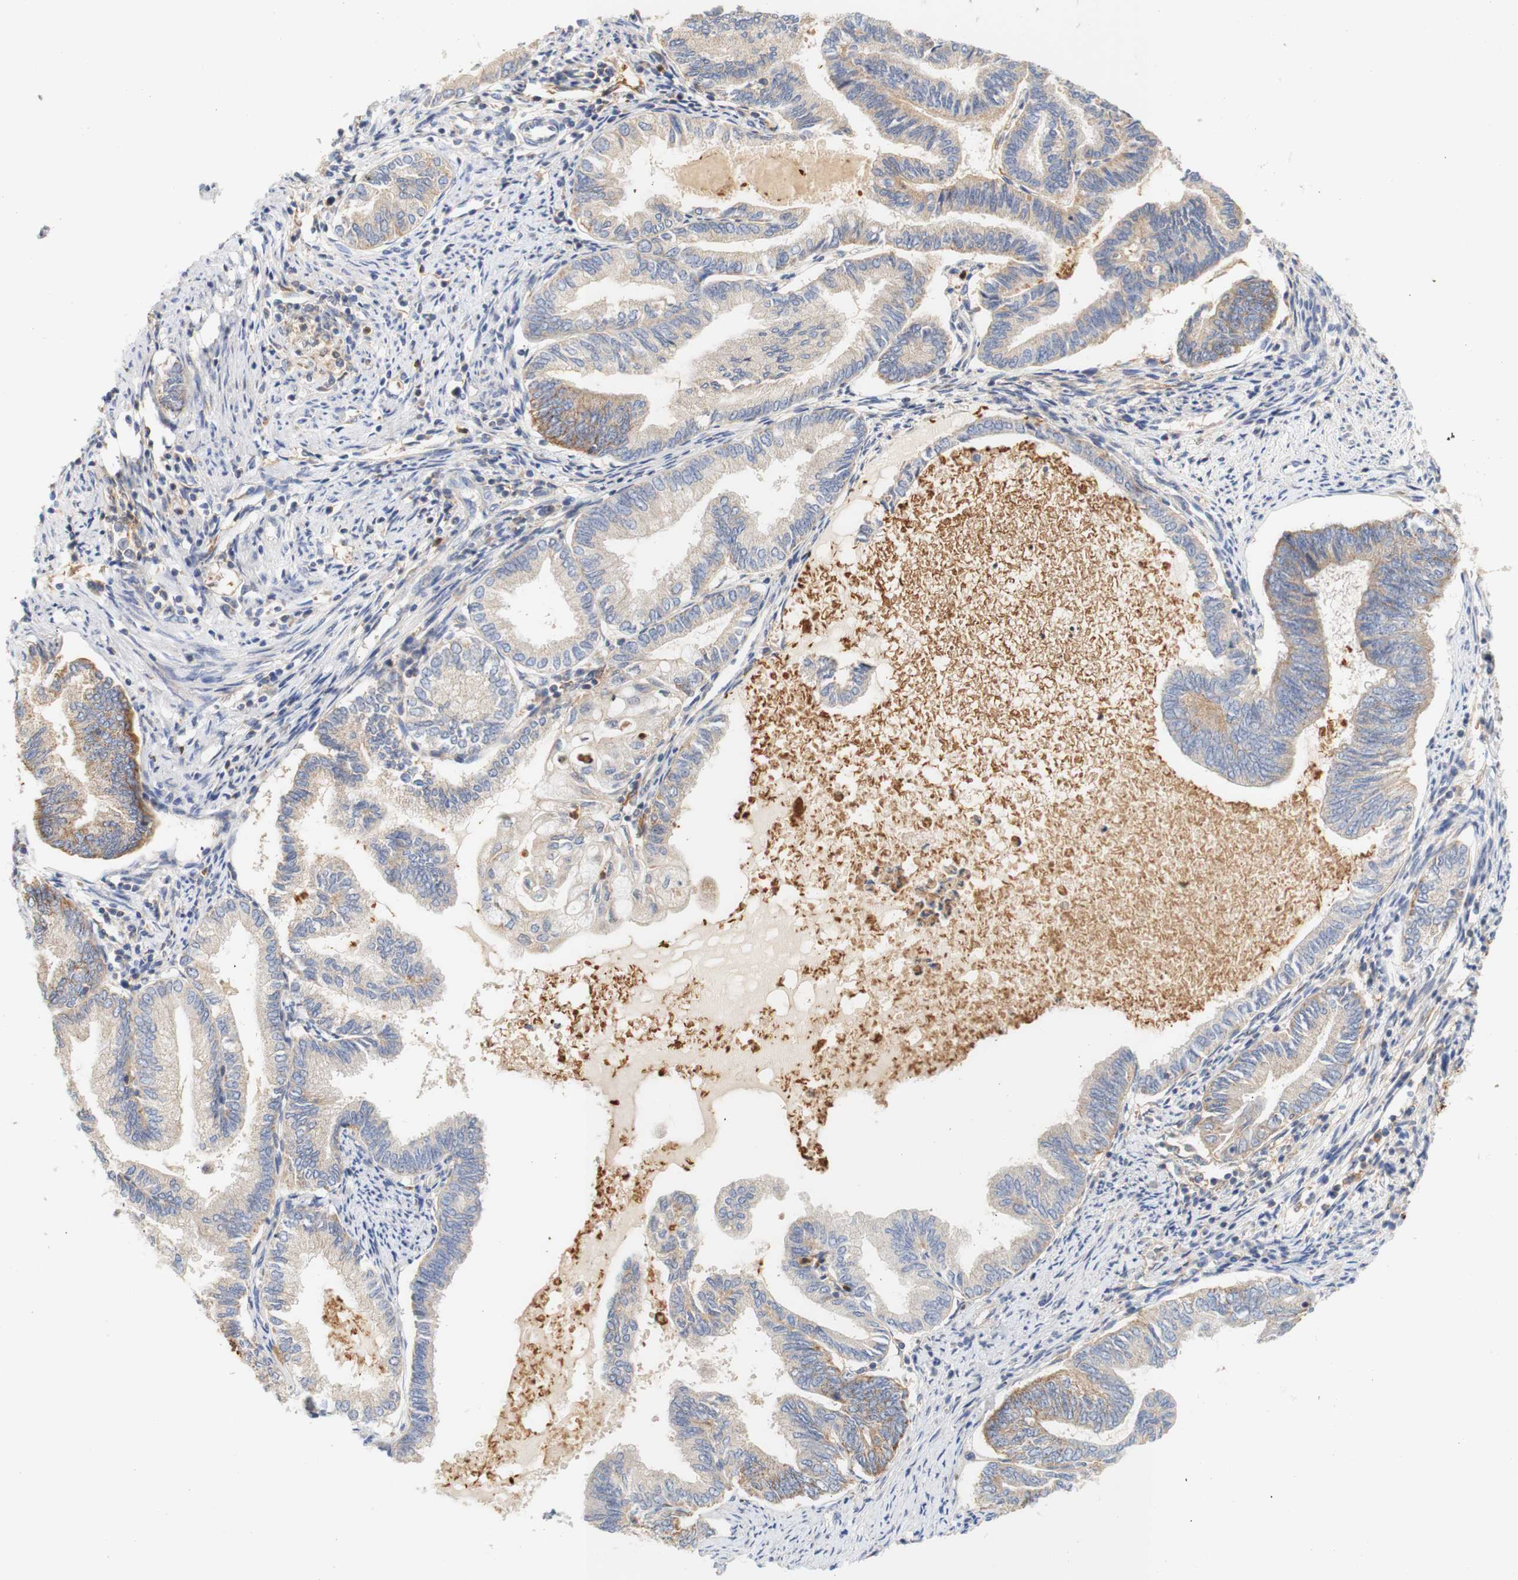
{"staining": {"intensity": "weak", "quantity": "25%-75%", "location": "cytoplasmic/membranous"}, "tissue": "endometrial cancer", "cell_type": "Tumor cells", "image_type": "cancer", "snomed": [{"axis": "morphology", "description": "Adenocarcinoma, NOS"}, {"axis": "topography", "description": "Endometrium"}], "caption": "Immunohistochemical staining of adenocarcinoma (endometrial) exhibits low levels of weak cytoplasmic/membranous expression in approximately 25%-75% of tumor cells.", "gene": "PCDH7", "patient": {"sex": "female", "age": 86}}